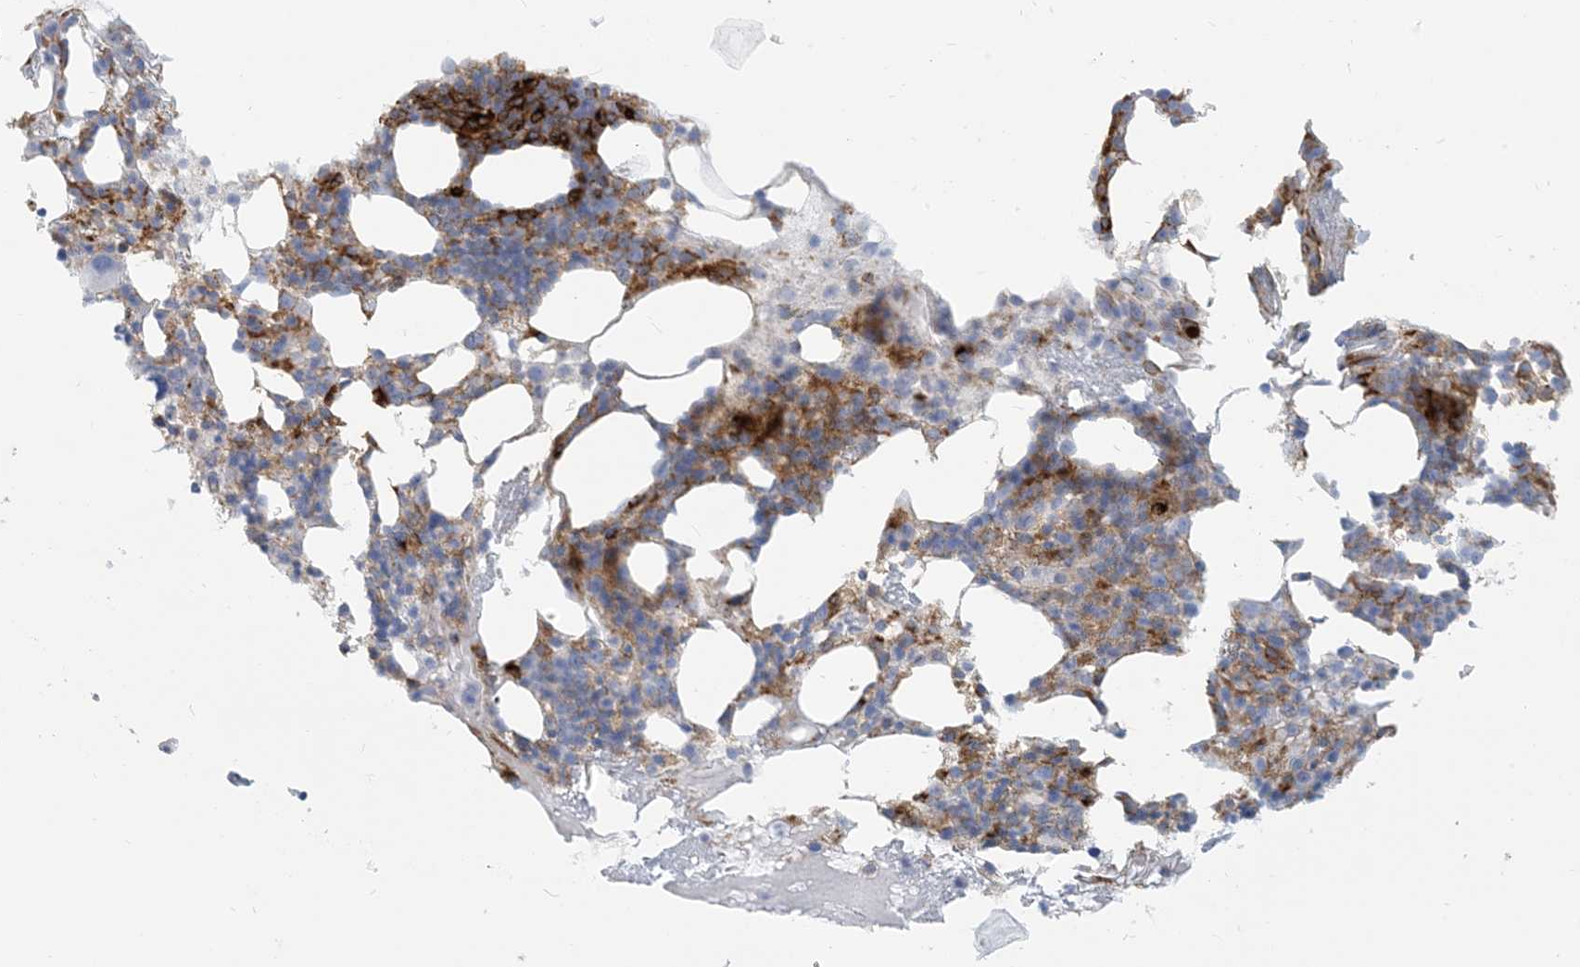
{"staining": {"intensity": "strong", "quantity": "<25%", "location": "cytoplasmic/membranous"}, "tissue": "bone marrow", "cell_type": "Hematopoietic cells", "image_type": "normal", "snomed": [{"axis": "morphology", "description": "Normal tissue, NOS"}, {"axis": "morphology", "description": "Inflammation, NOS"}, {"axis": "topography", "description": "Bone marrow"}], "caption": "Protein expression analysis of unremarkable human bone marrow reveals strong cytoplasmic/membranous expression in approximately <25% of hematopoietic cells. (DAB (3,3'-diaminobenzidine) = brown stain, brightfield microscopy at high magnification).", "gene": "HLA", "patient": {"sex": "female", "age": 77}}